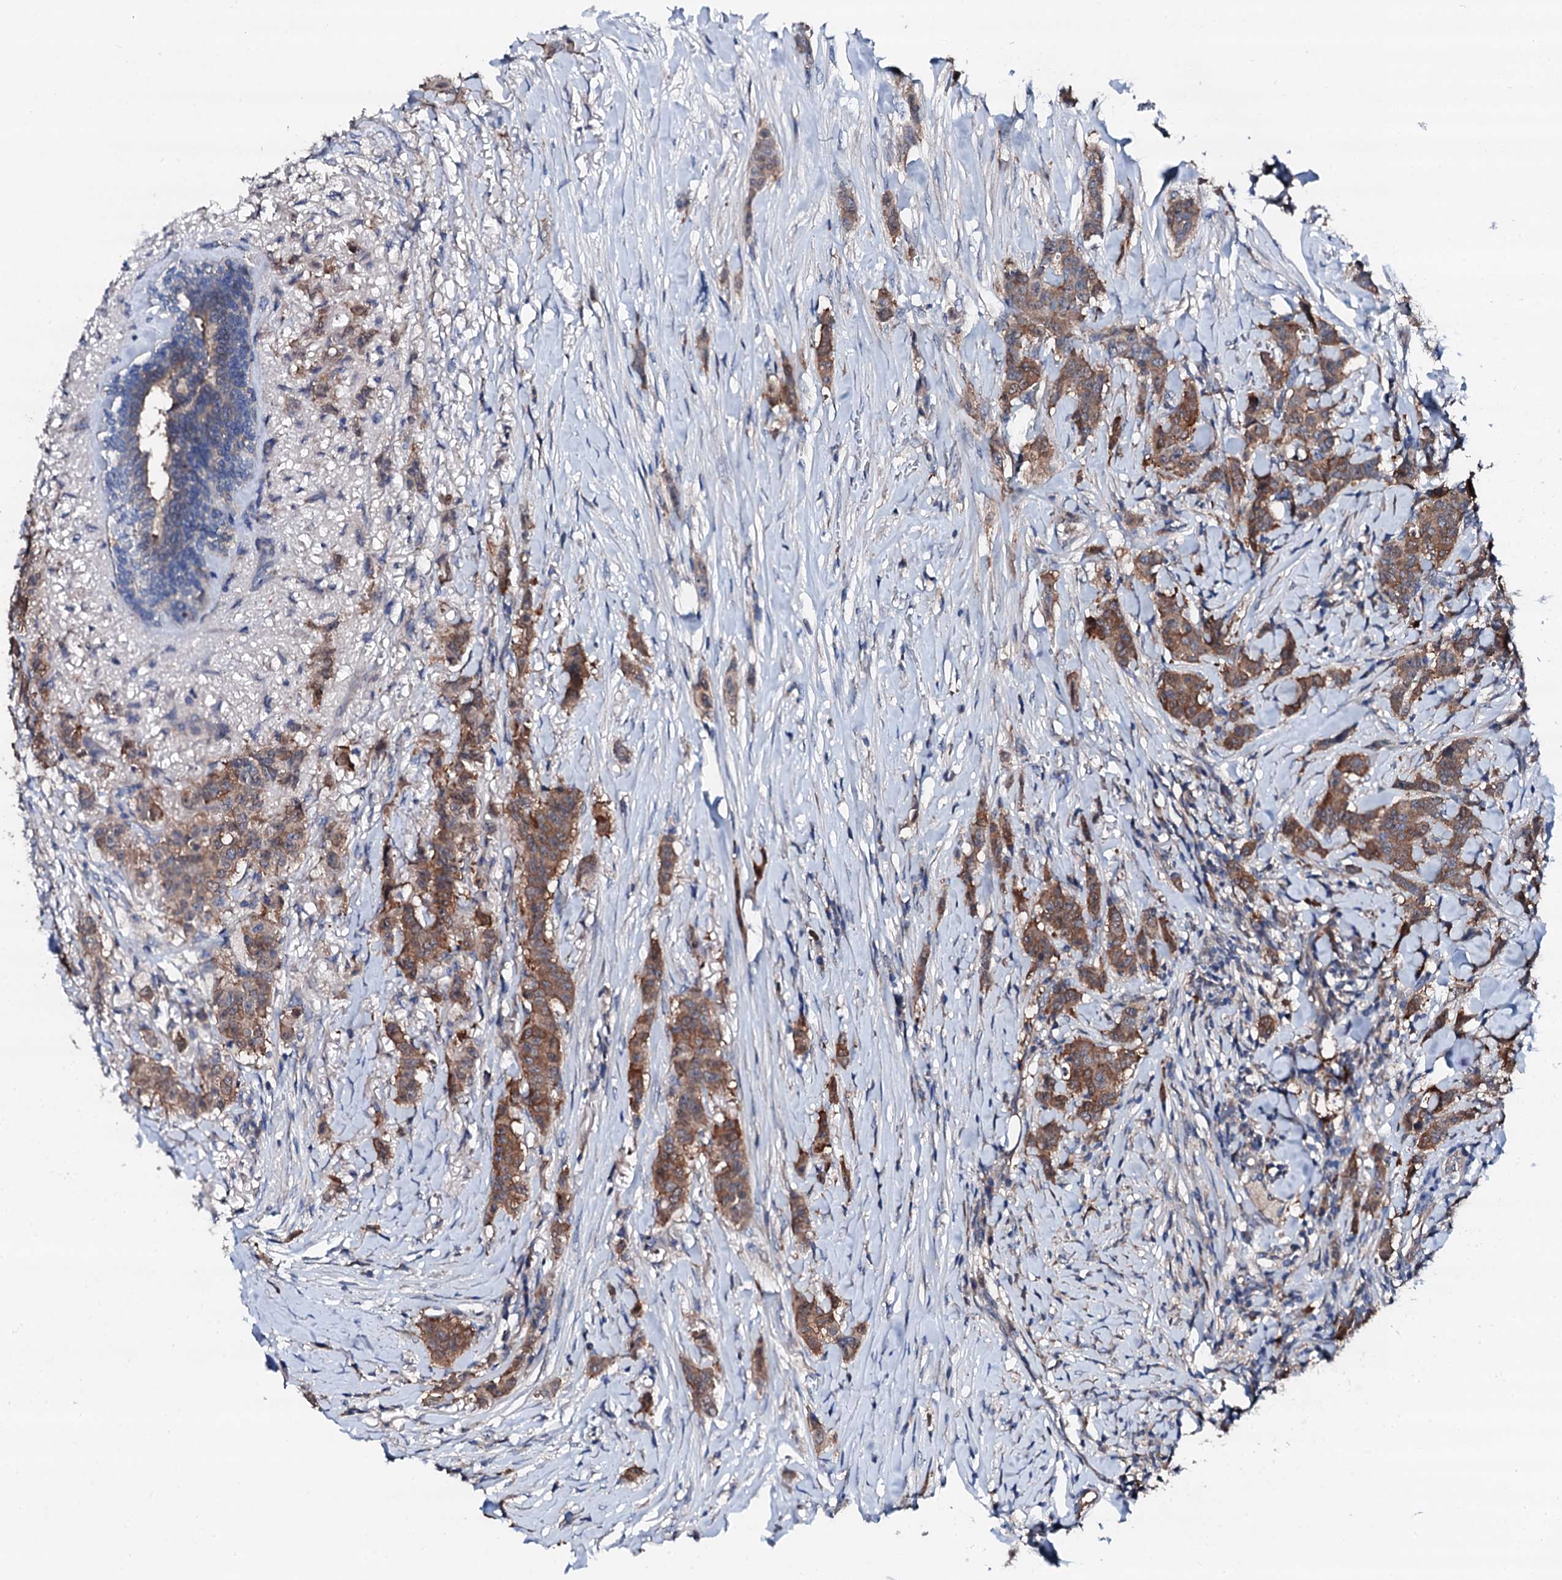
{"staining": {"intensity": "moderate", "quantity": ">75%", "location": "cytoplasmic/membranous"}, "tissue": "breast cancer", "cell_type": "Tumor cells", "image_type": "cancer", "snomed": [{"axis": "morphology", "description": "Duct carcinoma"}, {"axis": "topography", "description": "Breast"}], "caption": "Immunohistochemical staining of invasive ductal carcinoma (breast) reveals medium levels of moderate cytoplasmic/membranous protein positivity in about >75% of tumor cells.", "gene": "TRAFD1", "patient": {"sex": "female", "age": 40}}